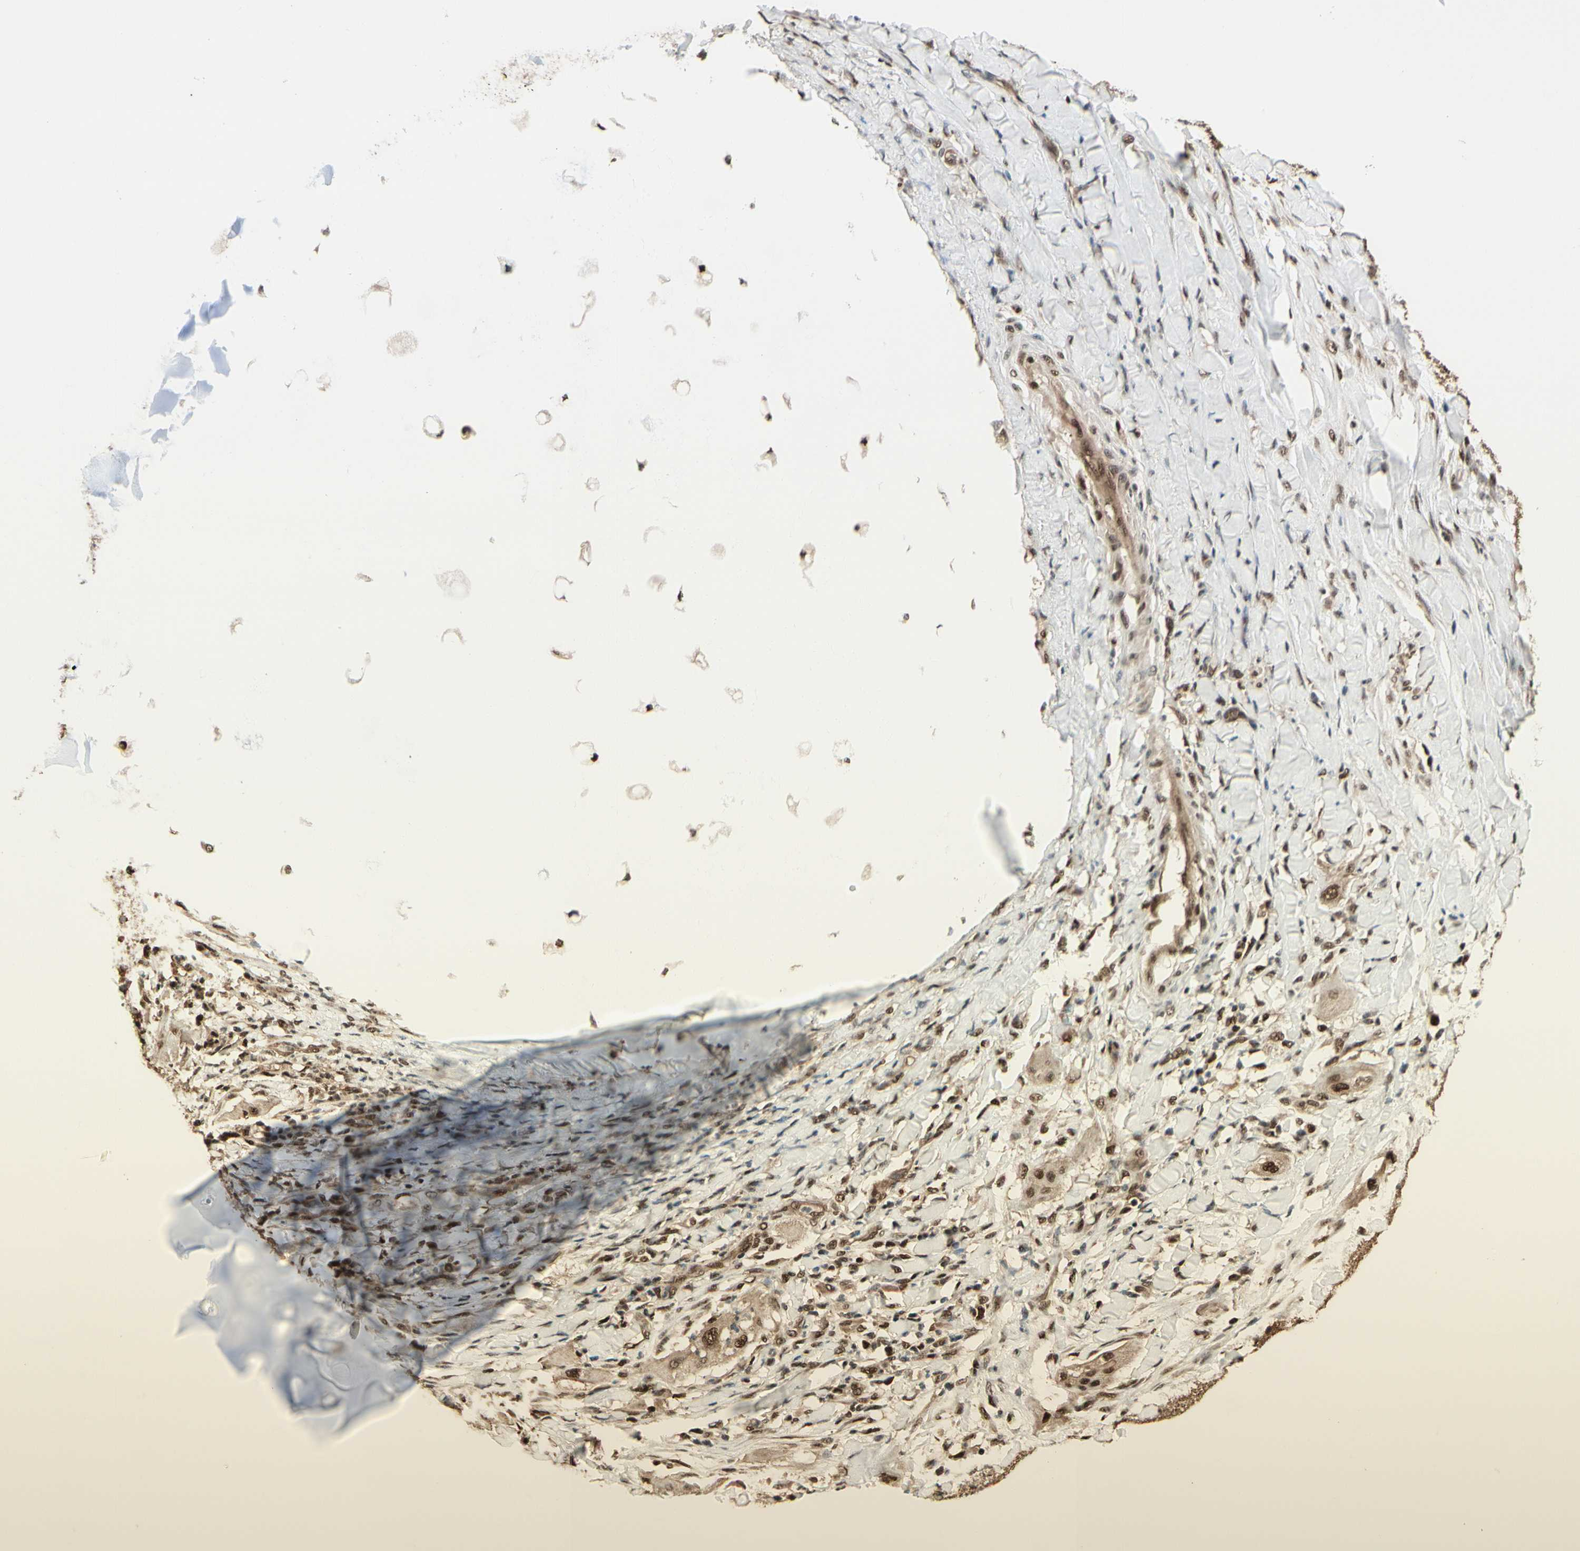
{"staining": {"intensity": "strong", "quantity": ">75%", "location": "cytoplasmic/membranous,nuclear"}, "tissue": "lung cancer", "cell_type": "Tumor cells", "image_type": "cancer", "snomed": [{"axis": "morphology", "description": "Squamous cell carcinoma, NOS"}, {"axis": "topography", "description": "Lung"}], "caption": "Squamous cell carcinoma (lung) was stained to show a protein in brown. There is high levels of strong cytoplasmic/membranous and nuclear expression in approximately >75% of tumor cells. The staining was performed using DAB to visualize the protein expression in brown, while the nuclei were stained in blue with hematoxylin (Magnification: 20x).", "gene": "HSF1", "patient": {"sex": "female", "age": 47}}